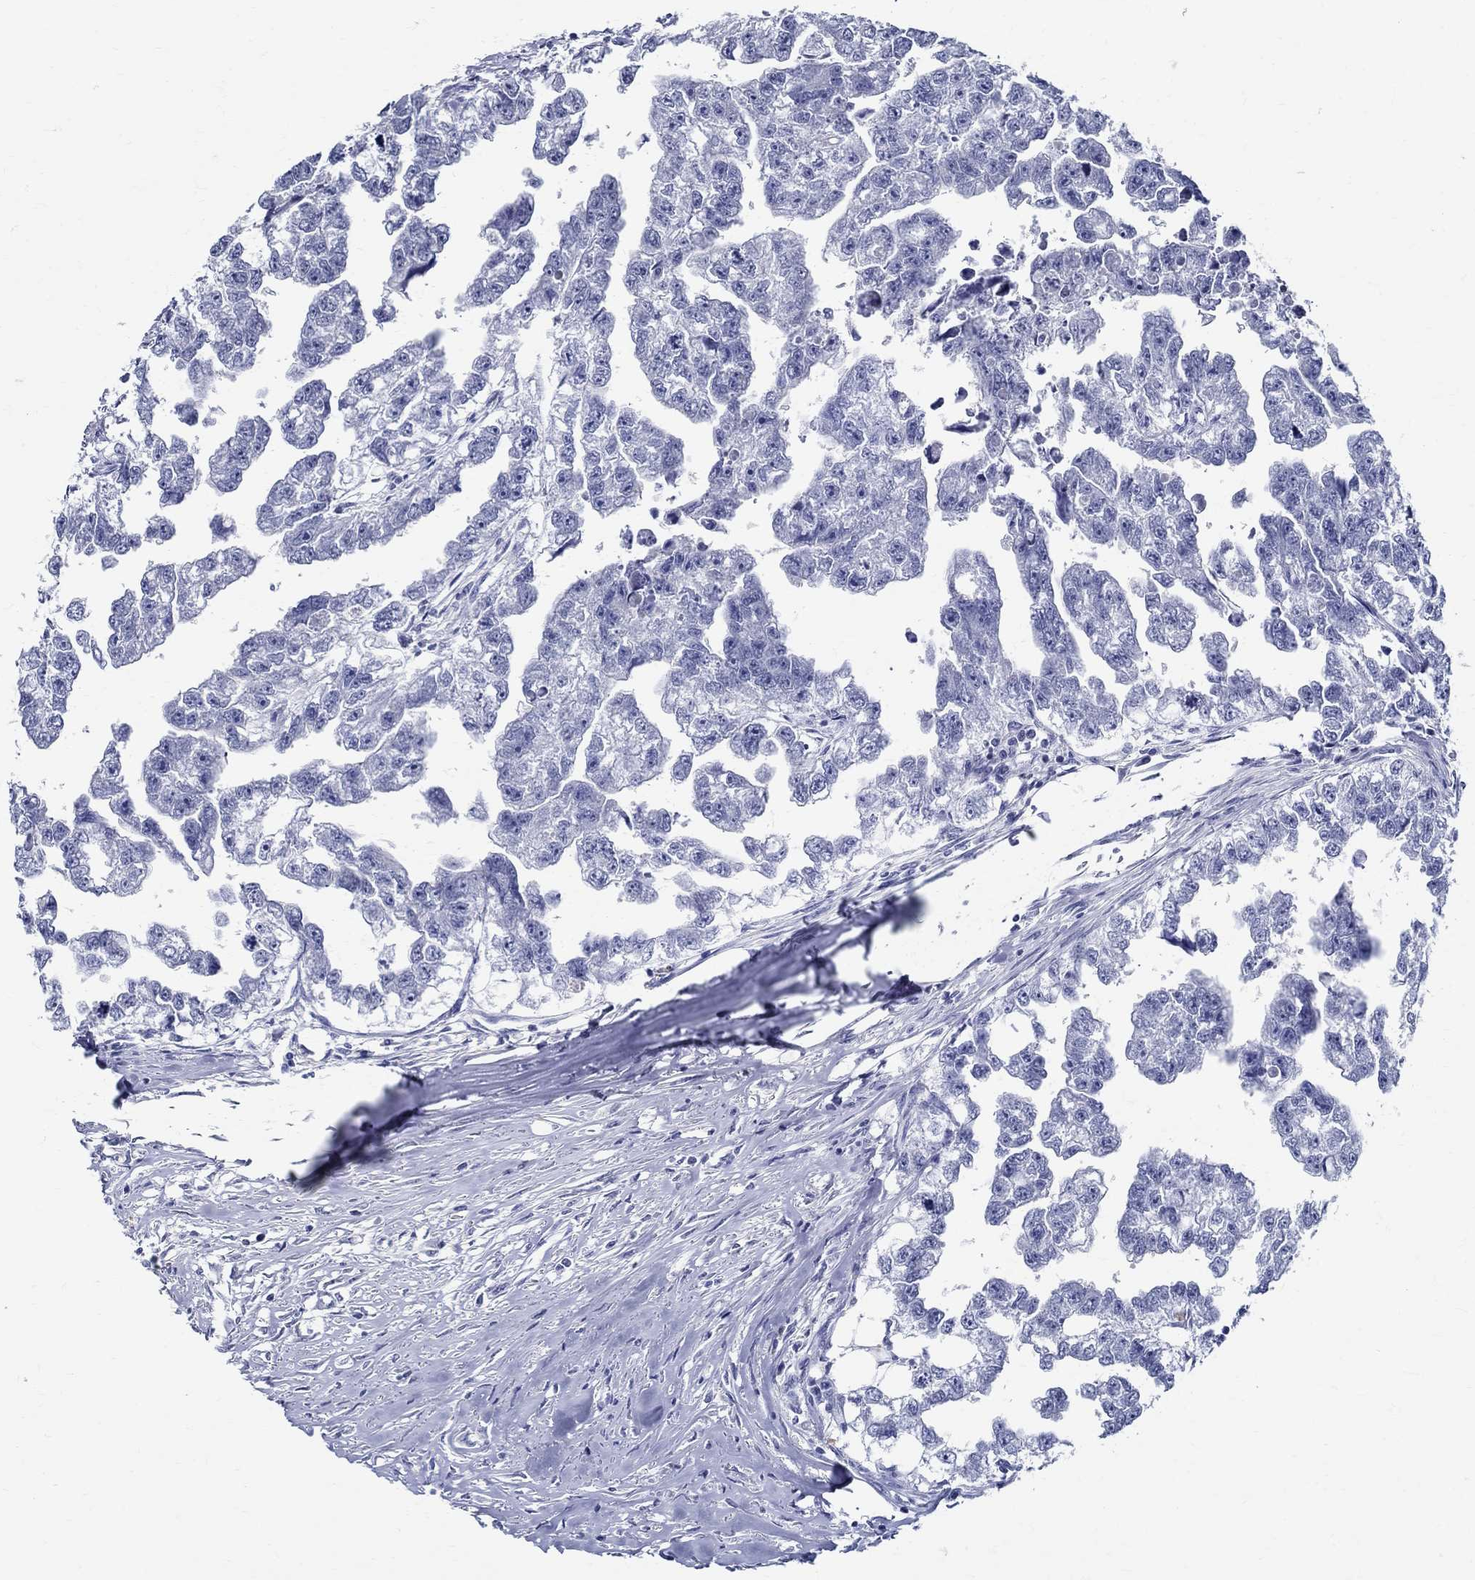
{"staining": {"intensity": "negative", "quantity": "none", "location": "none"}, "tissue": "testis cancer", "cell_type": "Tumor cells", "image_type": "cancer", "snomed": [{"axis": "morphology", "description": "Carcinoma, Embryonal, NOS"}, {"axis": "morphology", "description": "Teratoma, malignant, NOS"}, {"axis": "topography", "description": "Testis"}], "caption": "Tumor cells are negative for protein expression in human testis teratoma (malignant).", "gene": "CETN1", "patient": {"sex": "male", "age": 44}}